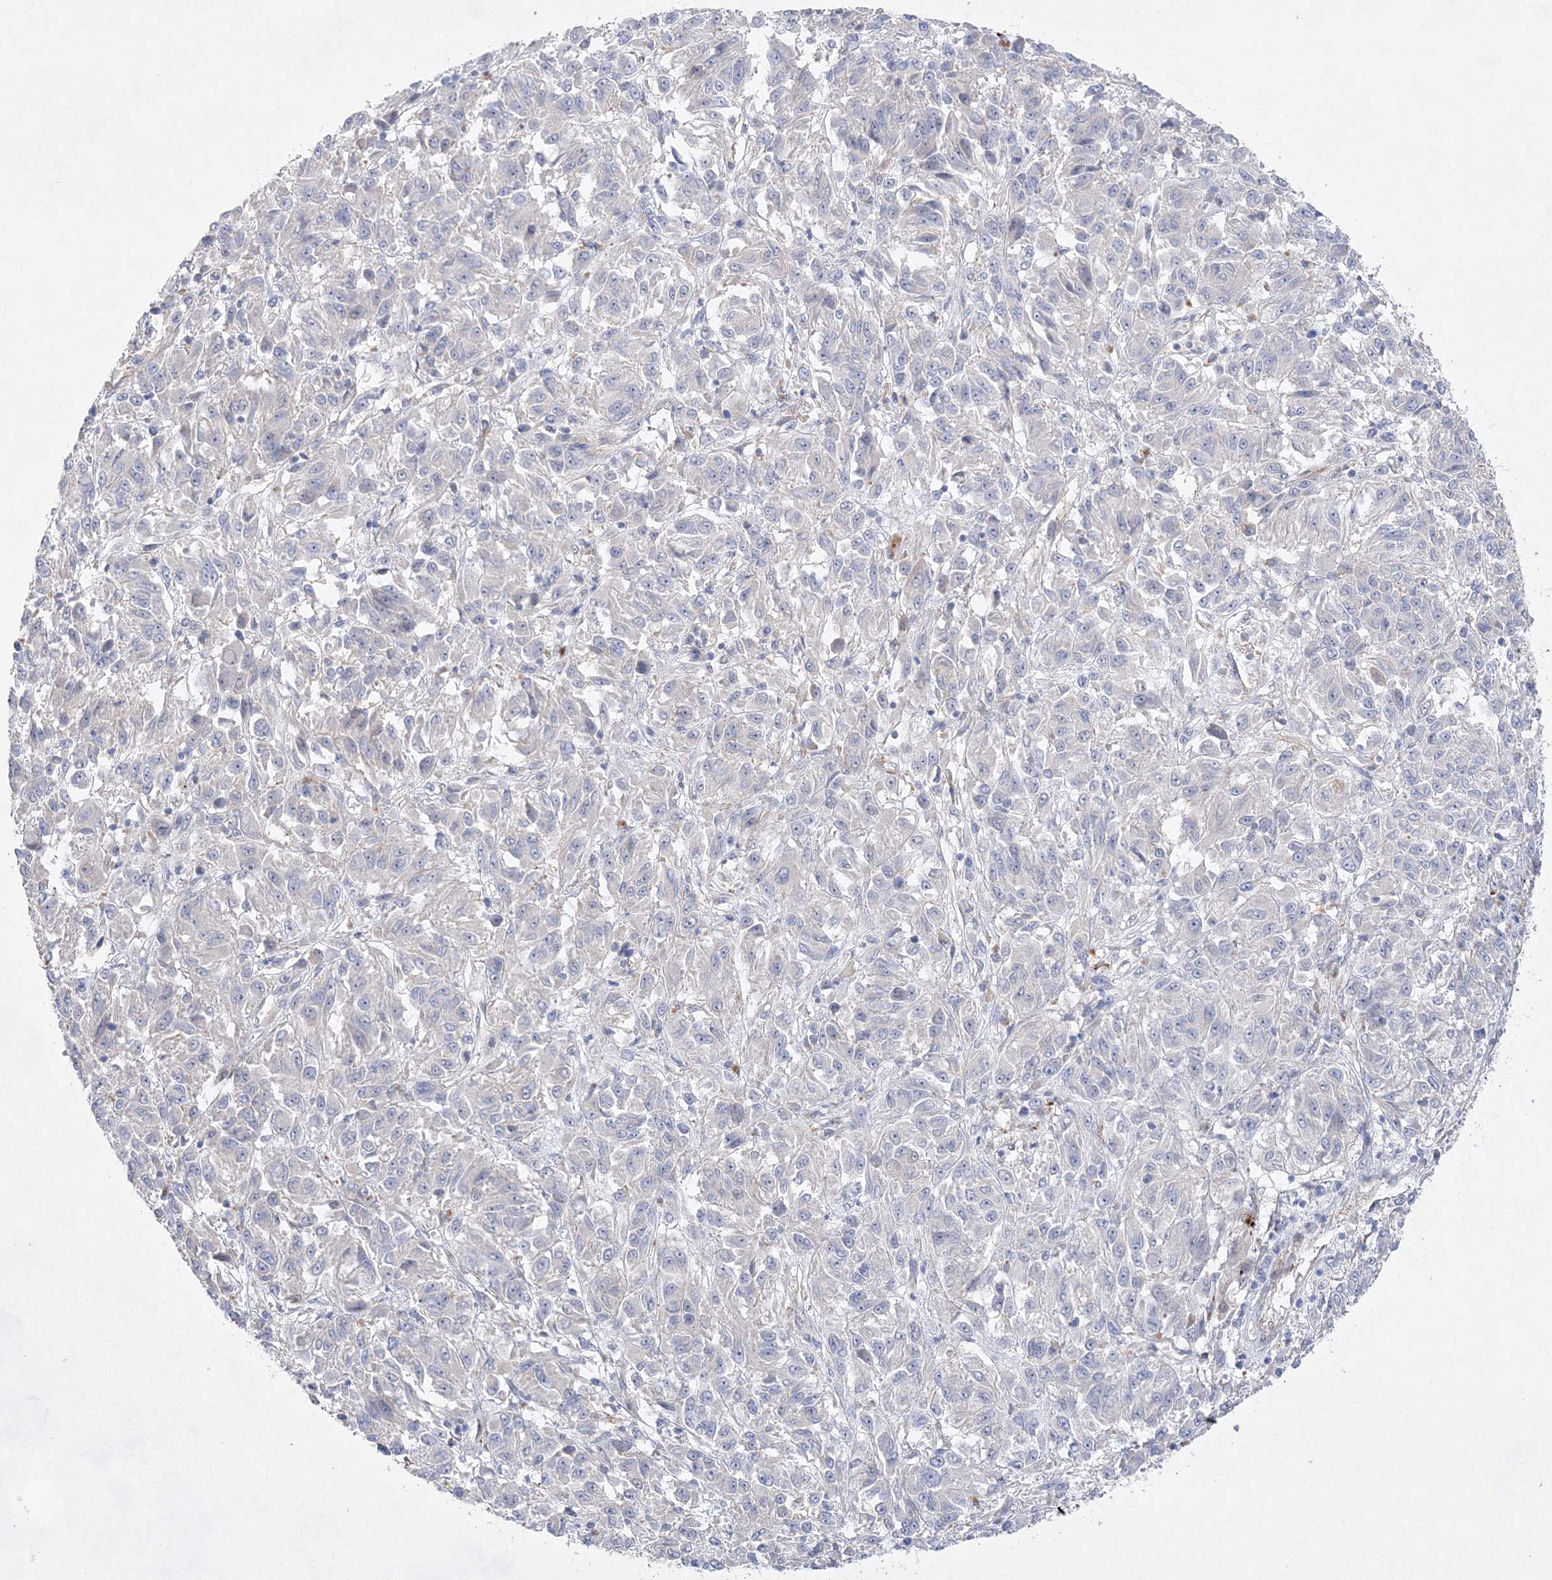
{"staining": {"intensity": "negative", "quantity": "none", "location": "none"}, "tissue": "melanoma", "cell_type": "Tumor cells", "image_type": "cancer", "snomed": [{"axis": "morphology", "description": "Malignant melanoma, Metastatic site"}, {"axis": "topography", "description": "Lung"}], "caption": "An immunohistochemistry (IHC) photomicrograph of melanoma is shown. There is no staining in tumor cells of melanoma. (Immunohistochemistry (ihc), brightfield microscopy, high magnification).", "gene": "TMEM132B", "patient": {"sex": "male", "age": 64}}